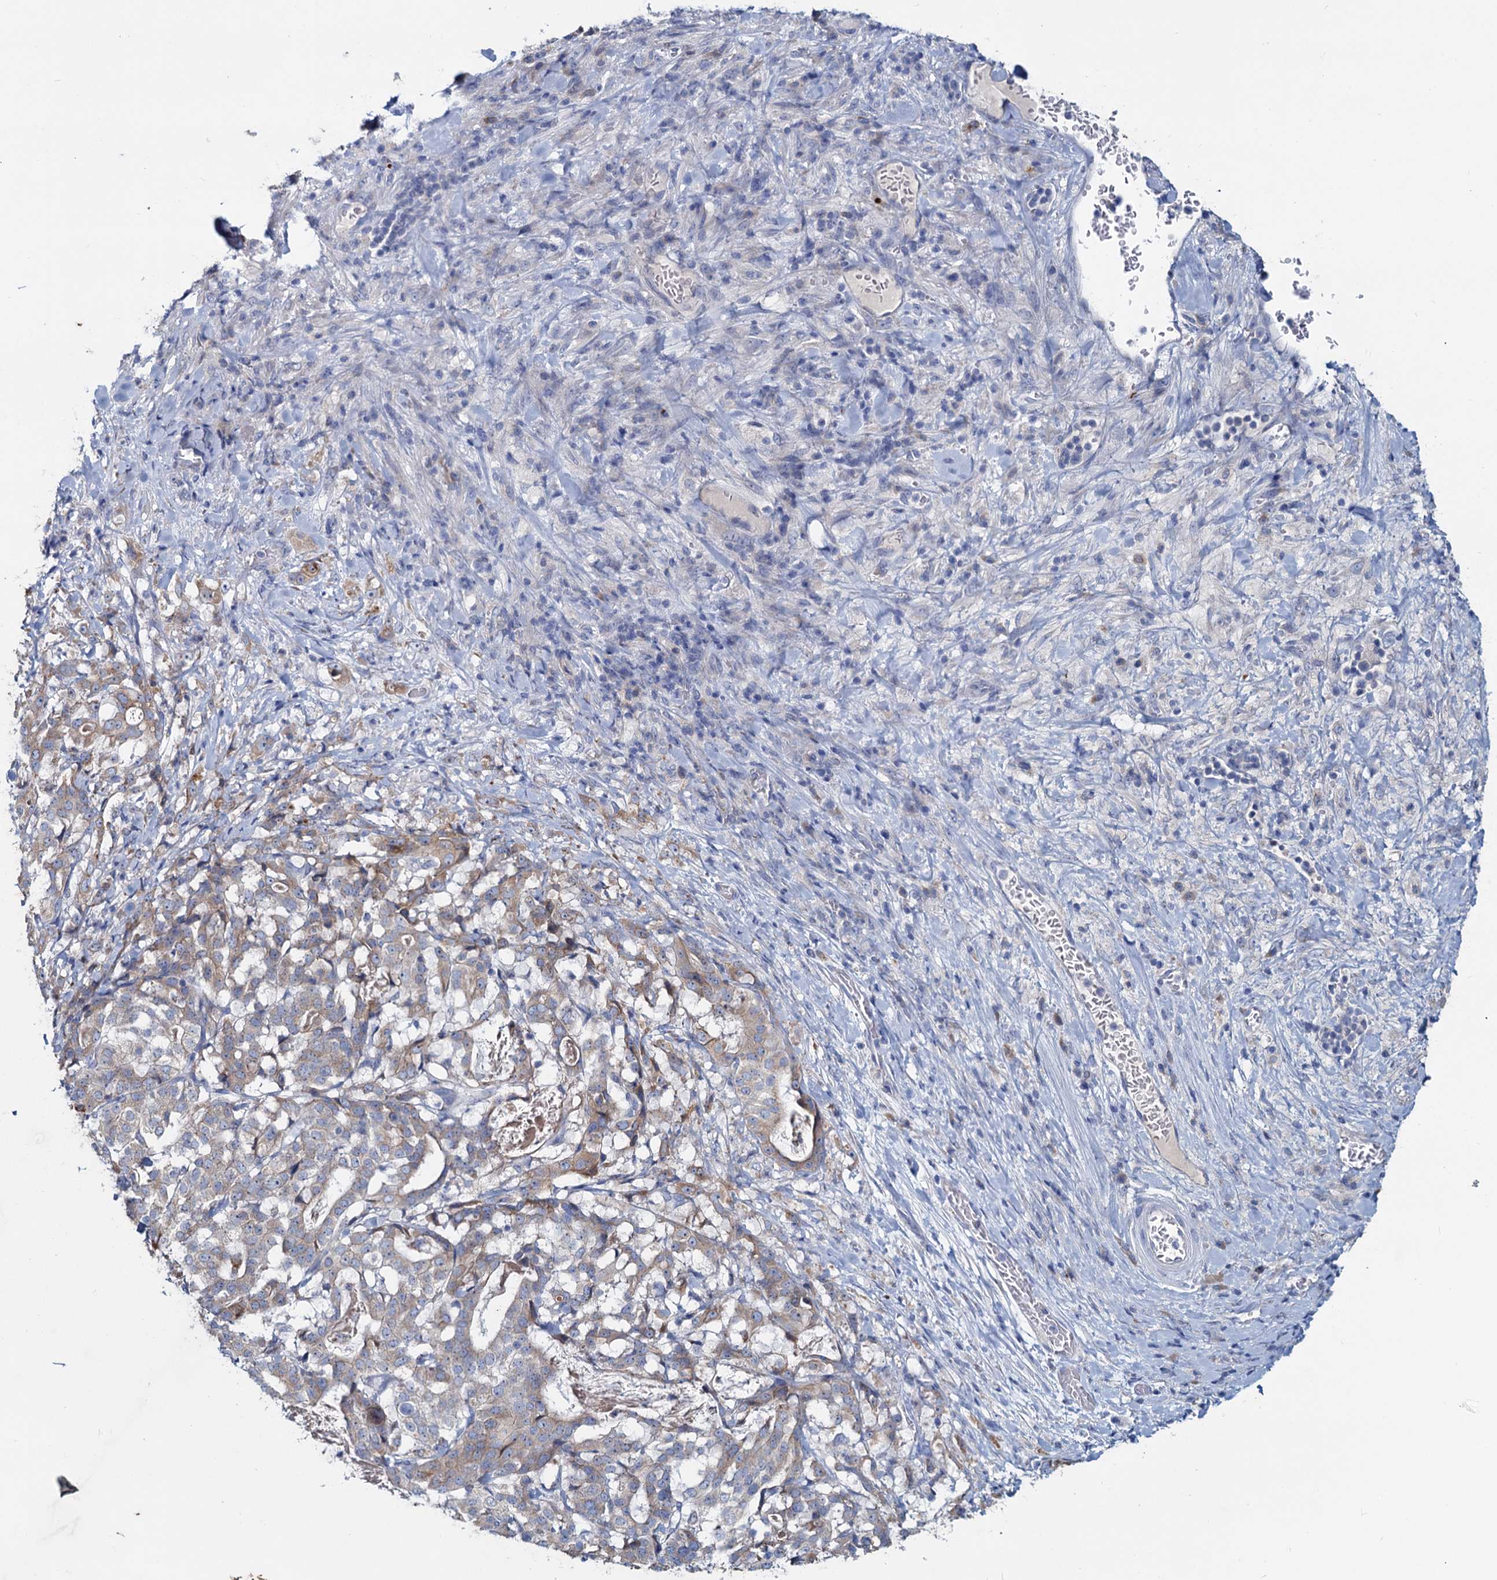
{"staining": {"intensity": "moderate", "quantity": "25%-75%", "location": "cytoplasmic/membranous"}, "tissue": "stomach cancer", "cell_type": "Tumor cells", "image_type": "cancer", "snomed": [{"axis": "morphology", "description": "Adenocarcinoma, NOS"}, {"axis": "topography", "description": "Stomach"}], "caption": "Tumor cells exhibit moderate cytoplasmic/membranous staining in about 25%-75% of cells in stomach cancer.", "gene": "TMX2", "patient": {"sex": "male", "age": 48}}